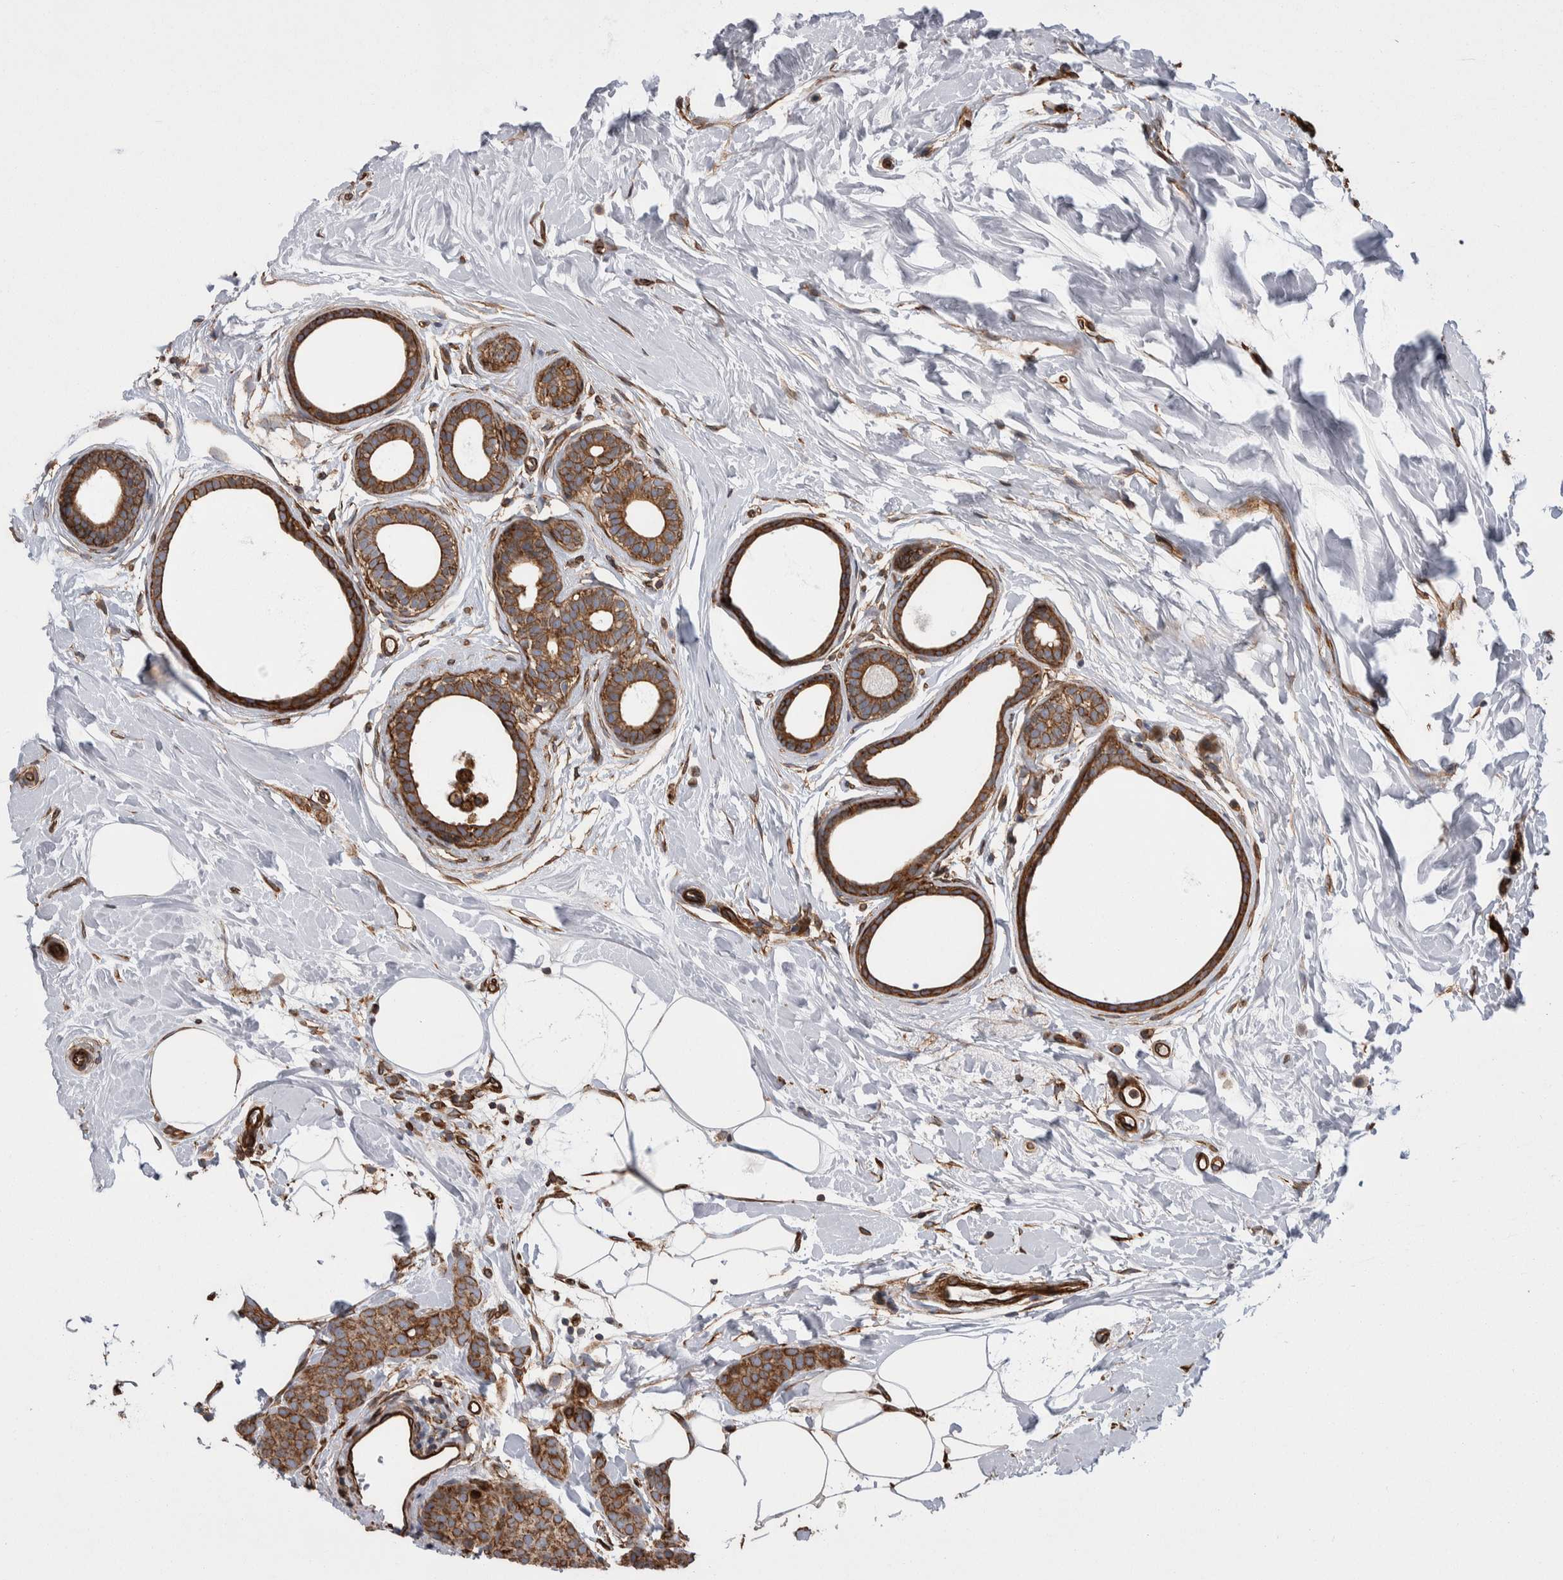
{"staining": {"intensity": "strong", "quantity": ">75%", "location": "cytoplasmic/membranous"}, "tissue": "breast cancer", "cell_type": "Tumor cells", "image_type": "cancer", "snomed": [{"axis": "morphology", "description": "Lobular carcinoma, in situ"}, {"axis": "morphology", "description": "Lobular carcinoma"}, {"axis": "topography", "description": "Breast"}], "caption": "Immunohistochemistry (IHC) of human lobular carcinoma (breast) reveals high levels of strong cytoplasmic/membranous positivity in approximately >75% of tumor cells.", "gene": "KIF12", "patient": {"sex": "female", "age": 41}}